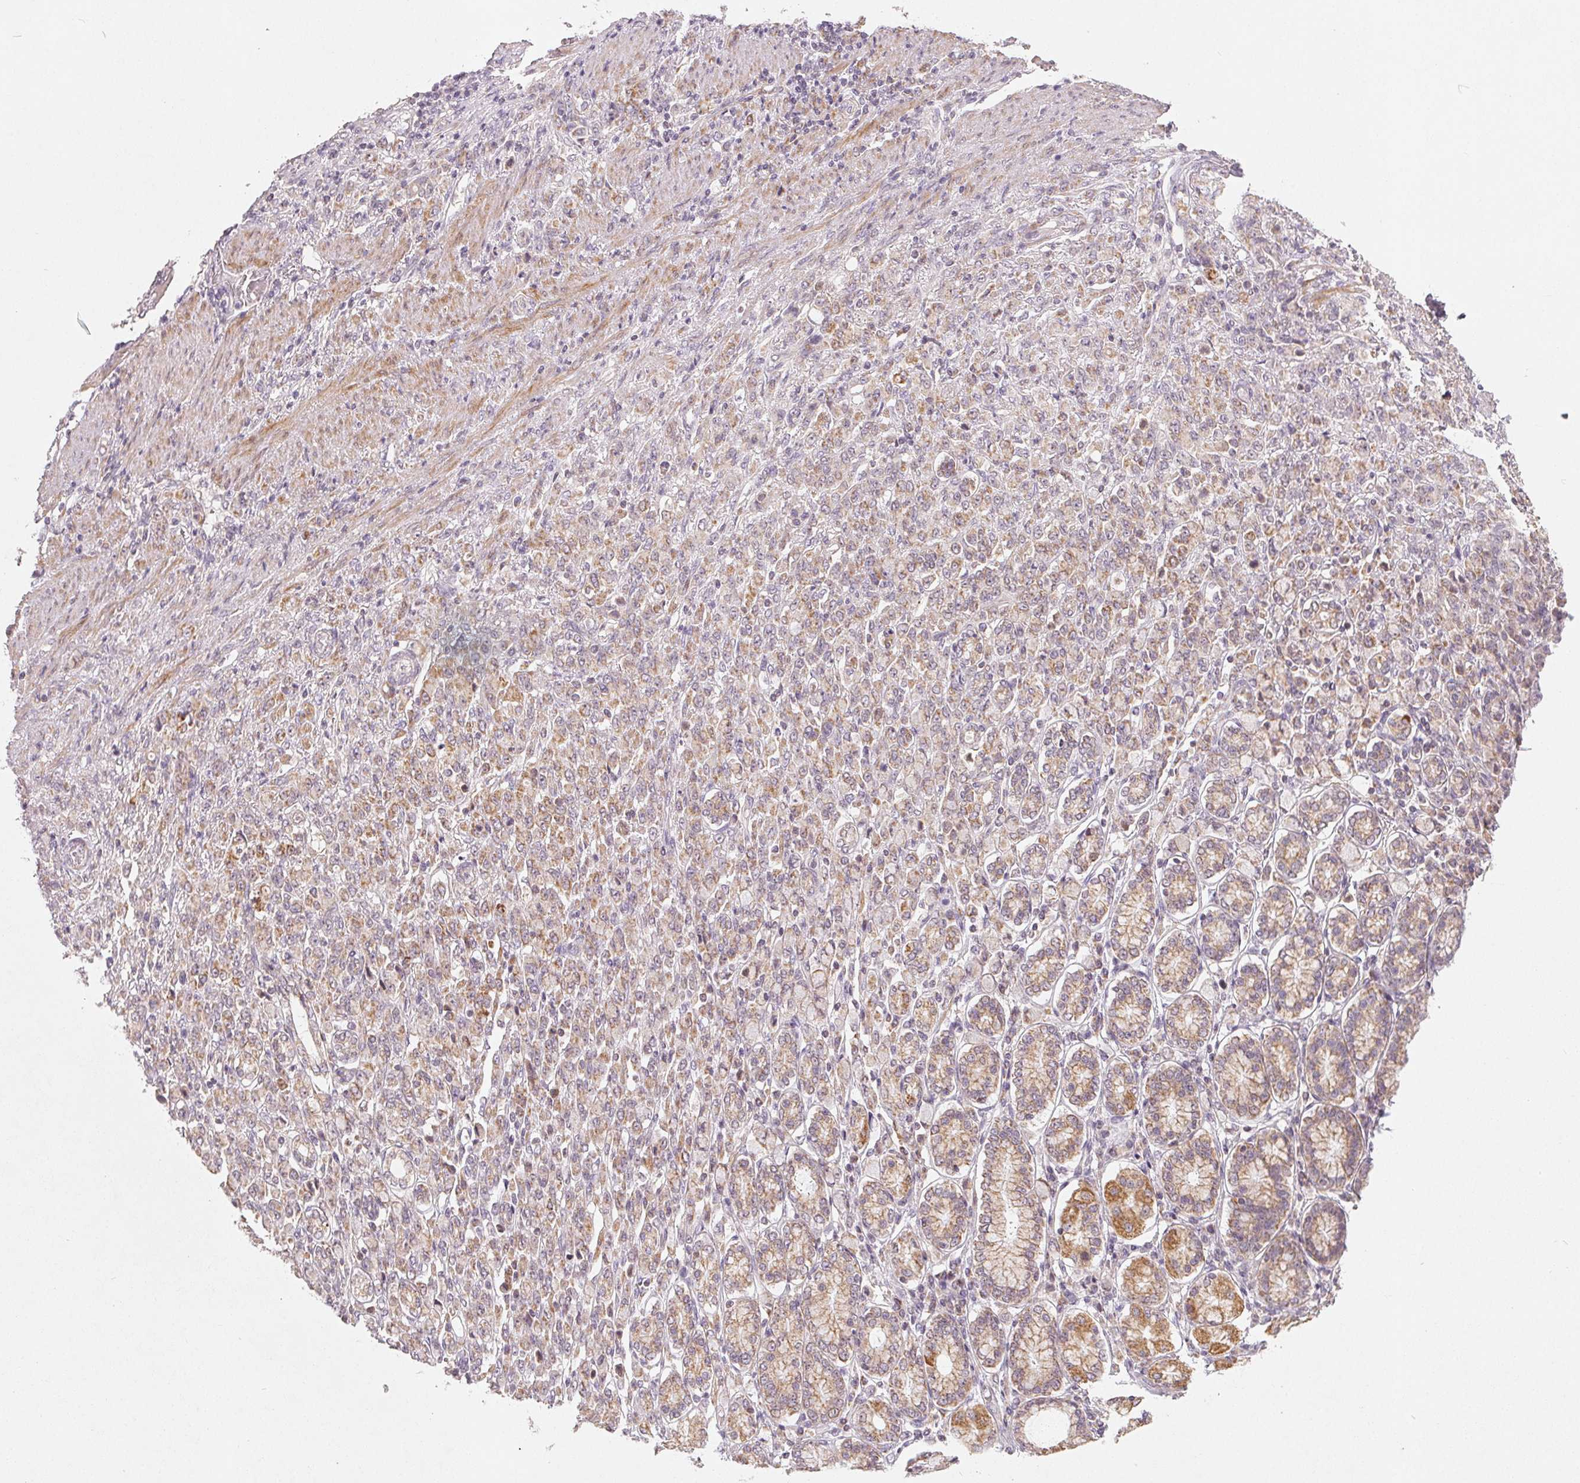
{"staining": {"intensity": "moderate", "quantity": "25%-75%", "location": "cytoplasmic/membranous"}, "tissue": "stomach cancer", "cell_type": "Tumor cells", "image_type": "cancer", "snomed": [{"axis": "morphology", "description": "Adenocarcinoma, NOS"}, {"axis": "topography", "description": "Stomach"}], "caption": "A medium amount of moderate cytoplasmic/membranous positivity is identified in about 25%-75% of tumor cells in adenocarcinoma (stomach) tissue.", "gene": "GHITM", "patient": {"sex": "female", "age": 79}}